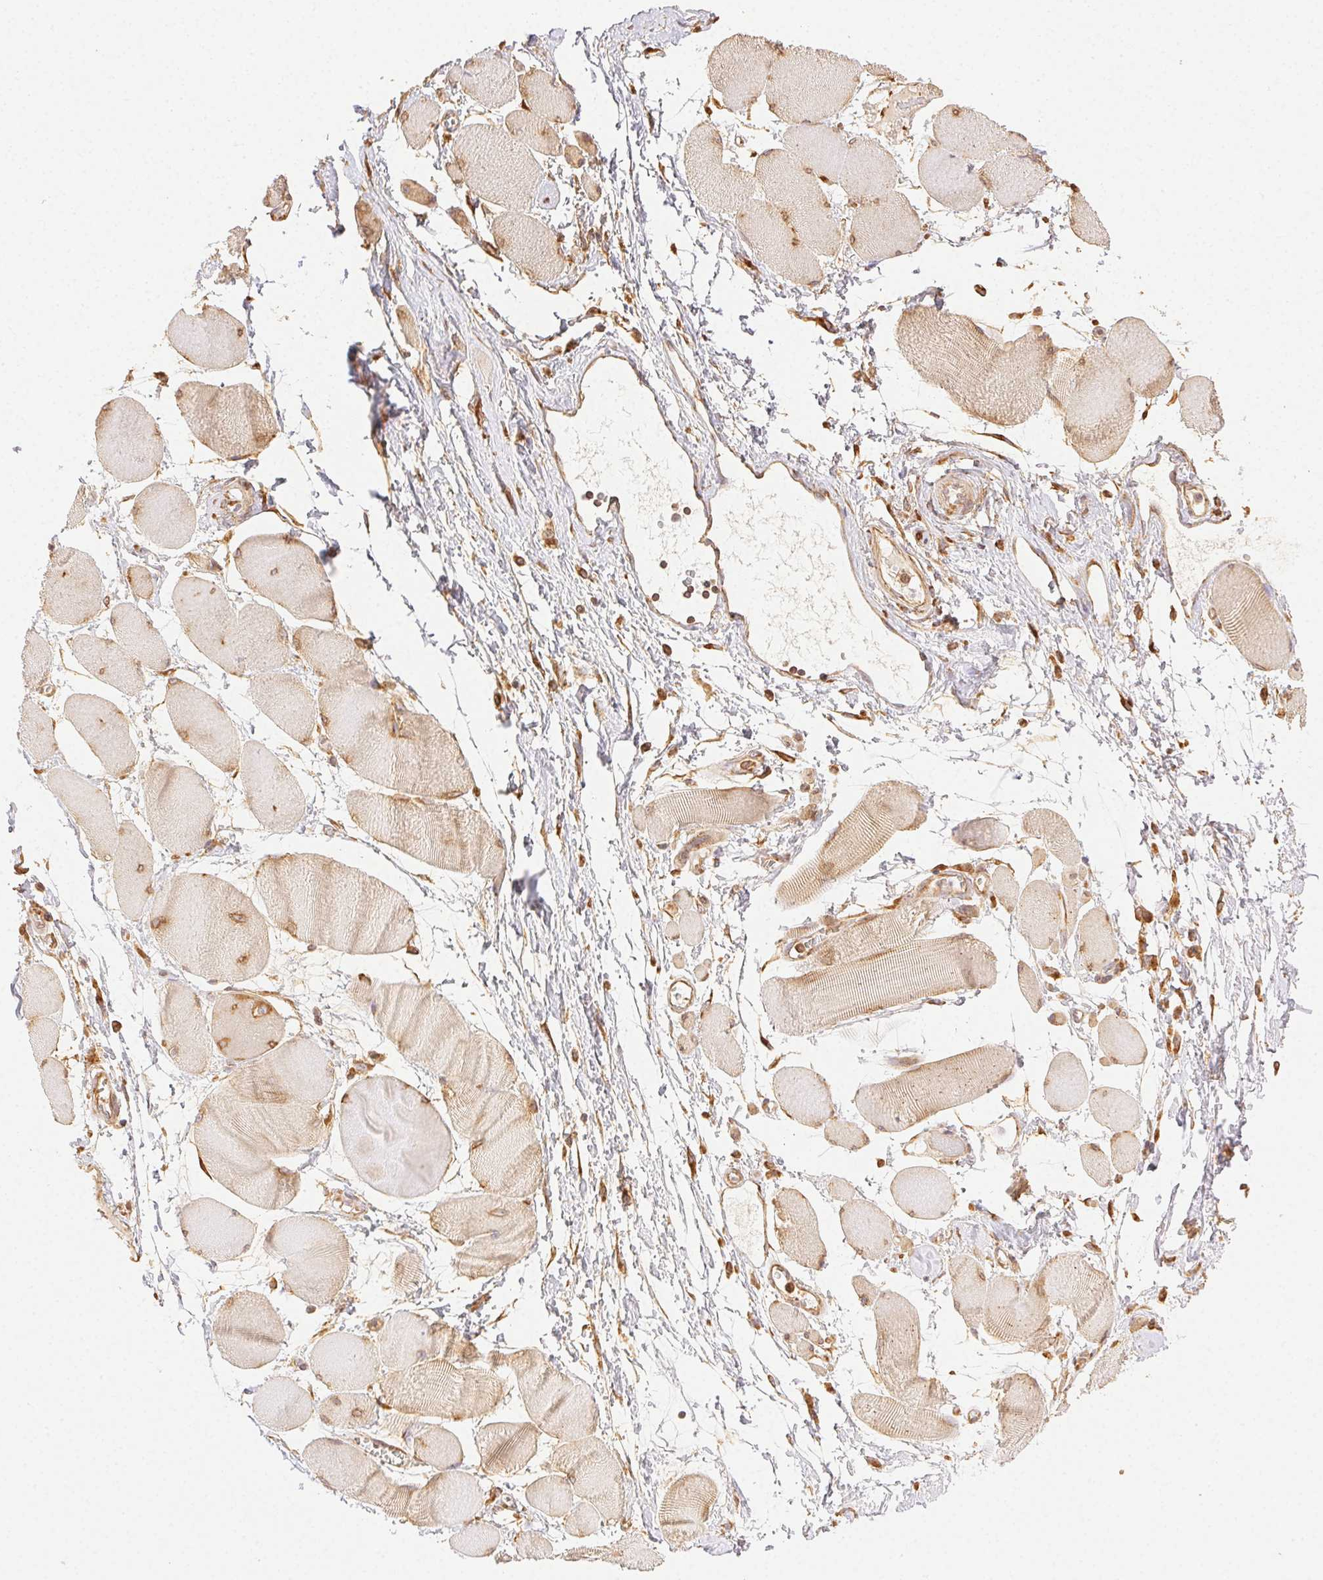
{"staining": {"intensity": "moderate", "quantity": ">75%", "location": "cytoplasmic/membranous"}, "tissue": "skeletal muscle", "cell_type": "Myocytes", "image_type": "normal", "snomed": [{"axis": "morphology", "description": "Normal tissue, NOS"}, {"axis": "topography", "description": "Skeletal muscle"}], "caption": "Skeletal muscle stained with a brown dye shows moderate cytoplasmic/membranous positive expression in approximately >75% of myocytes.", "gene": "ENTREP1", "patient": {"sex": "female", "age": 75}}